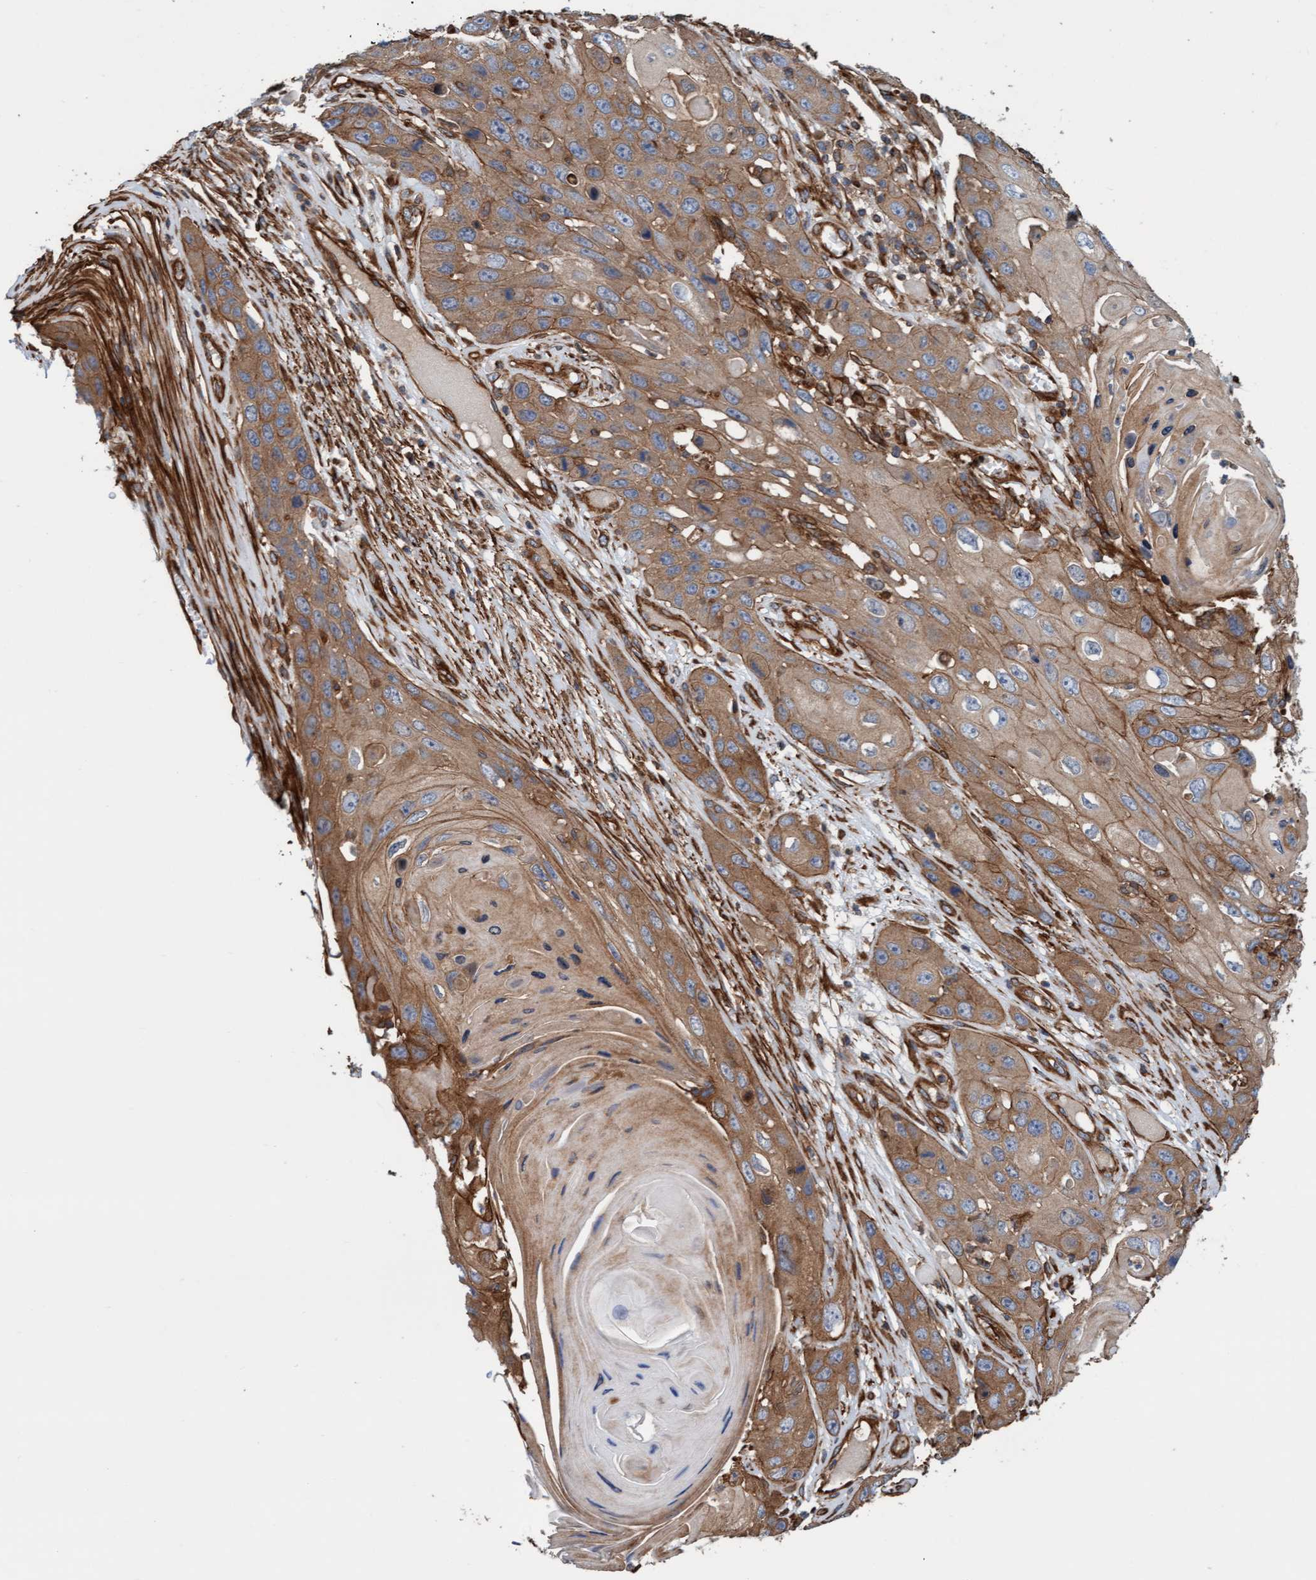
{"staining": {"intensity": "moderate", "quantity": ">75%", "location": "cytoplasmic/membranous"}, "tissue": "skin cancer", "cell_type": "Tumor cells", "image_type": "cancer", "snomed": [{"axis": "morphology", "description": "Squamous cell carcinoma, NOS"}, {"axis": "topography", "description": "Skin"}], "caption": "Moderate cytoplasmic/membranous expression is identified in about >75% of tumor cells in skin cancer (squamous cell carcinoma). (brown staining indicates protein expression, while blue staining denotes nuclei).", "gene": "STXBP4", "patient": {"sex": "male", "age": 55}}